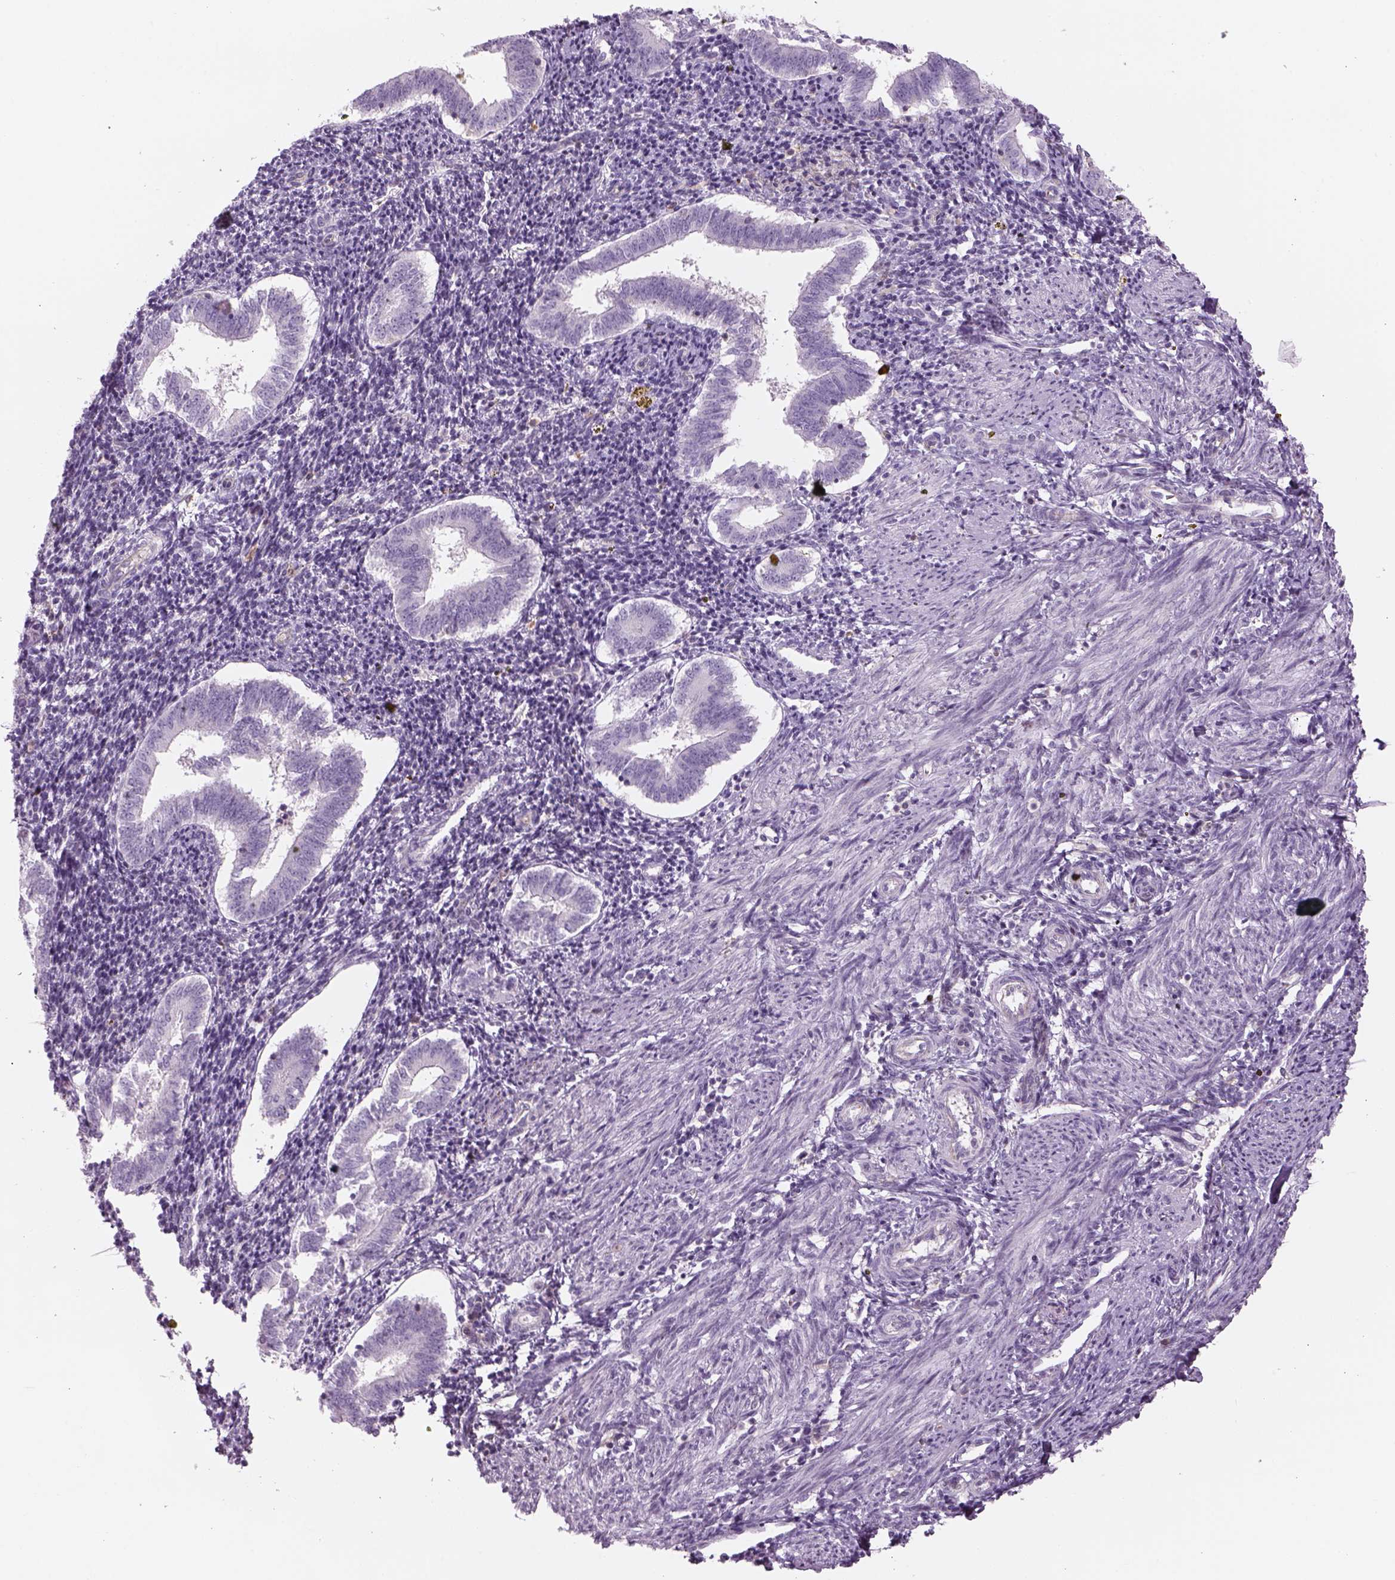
{"staining": {"intensity": "negative", "quantity": "none", "location": "none"}, "tissue": "endometrium", "cell_type": "Cells in endometrial stroma", "image_type": "normal", "snomed": [{"axis": "morphology", "description": "Normal tissue, NOS"}, {"axis": "topography", "description": "Endometrium"}], "caption": "DAB immunohistochemical staining of unremarkable human endometrium demonstrates no significant staining in cells in endometrial stroma. (DAB (3,3'-diaminobenzidine) immunohistochemistry (IHC) with hematoxylin counter stain).", "gene": "SLC1A7", "patient": {"sex": "female", "age": 25}}